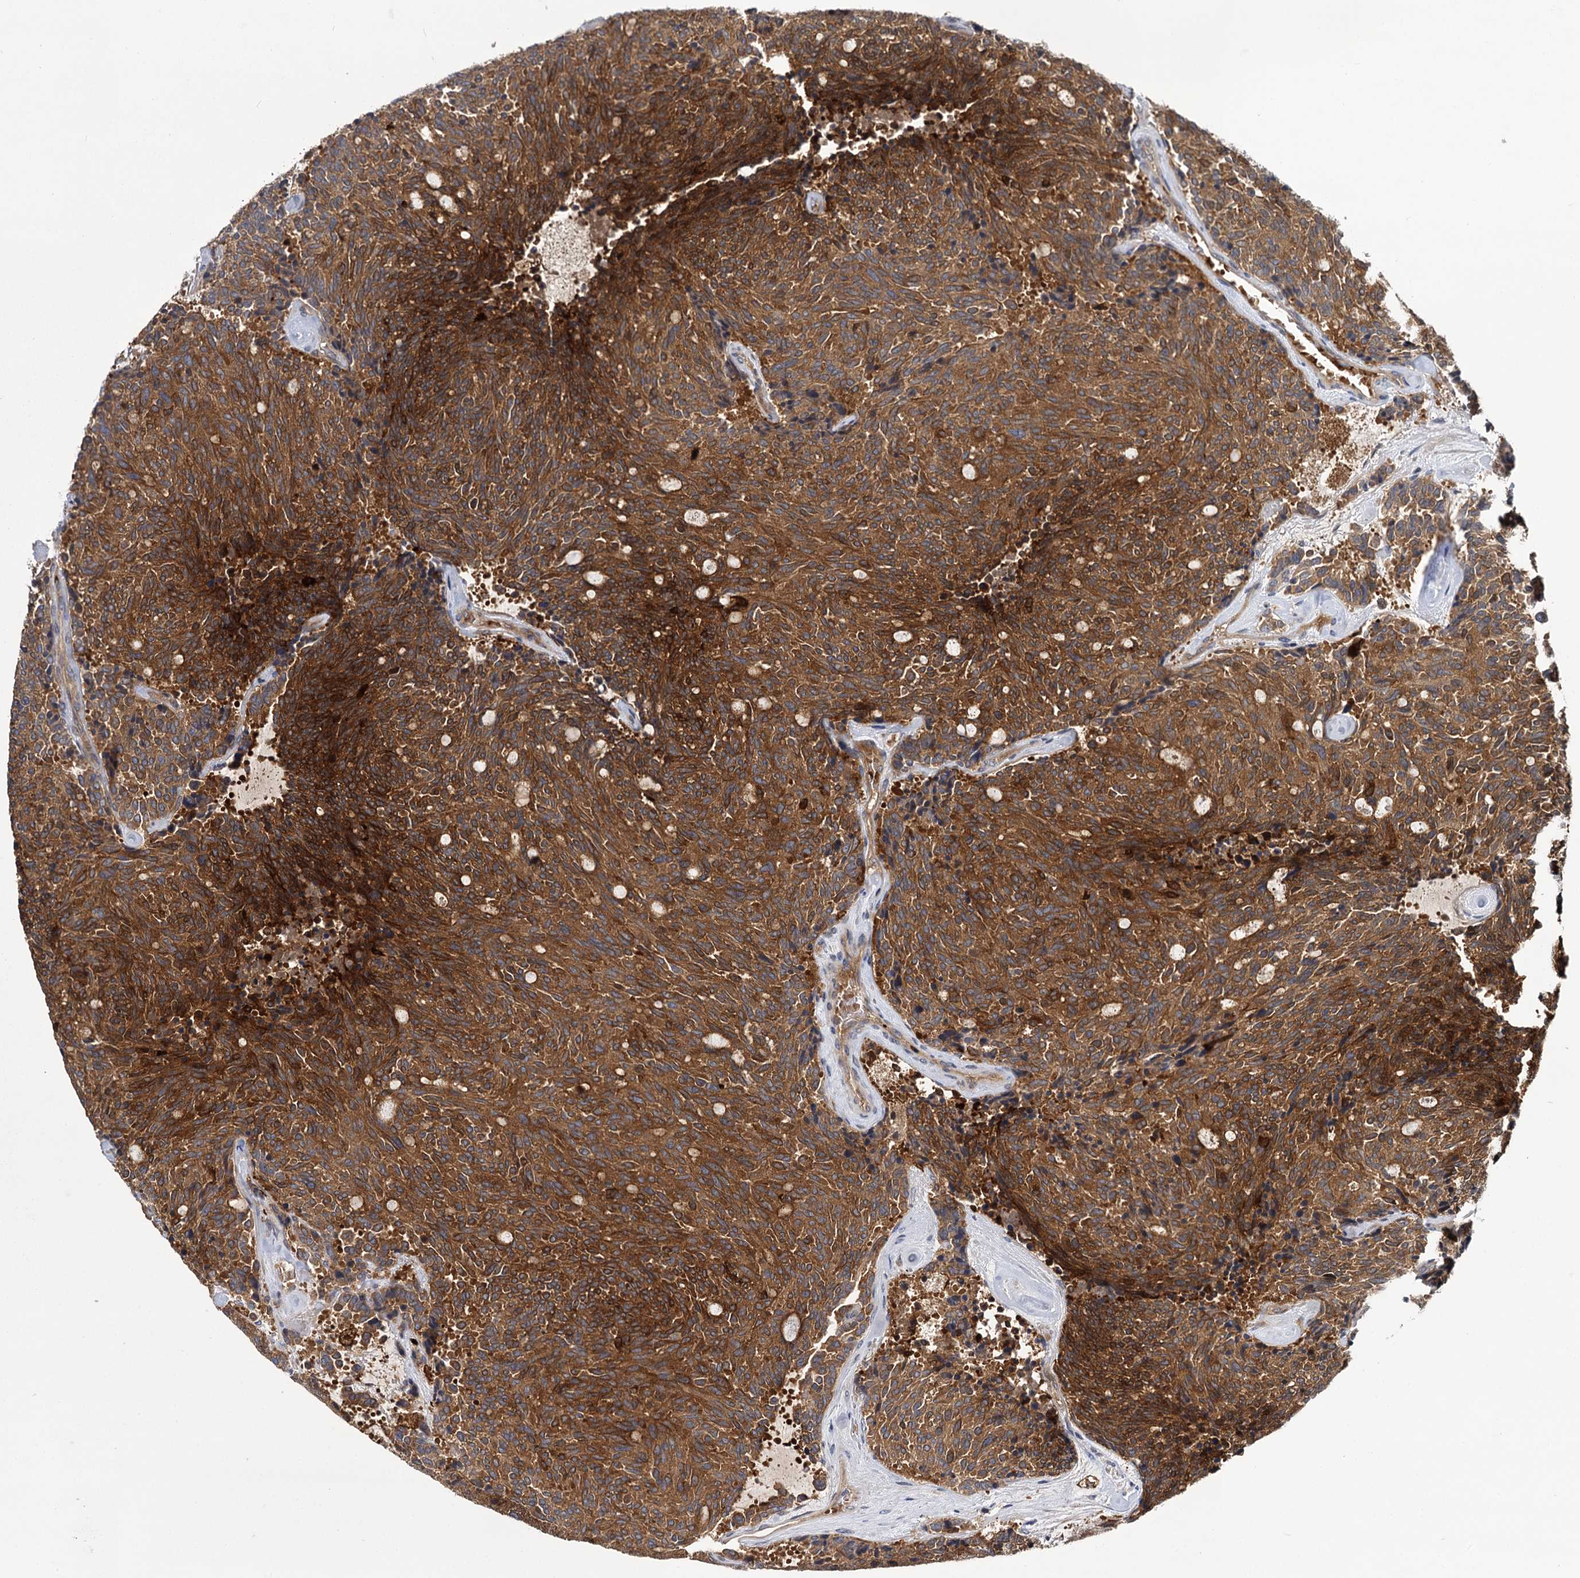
{"staining": {"intensity": "moderate", "quantity": ">75%", "location": "cytoplasmic/membranous"}, "tissue": "carcinoid", "cell_type": "Tumor cells", "image_type": "cancer", "snomed": [{"axis": "morphology", "description": "Carcinoid, malignant, NOS"}, {"axis": "topography", "description": "Pancreas"}], "caption": "Immunohistochemistry staining of carcinoid (malignant), which exhibits medium levels of moderate cytoplasmic/membranous positivity in about >75% of tumor cells indicating moderate cytoplasmic/membranous protein expression. The staining was performed using DAB (brown) for protein detection and nuclei were counterstained in hematoxylin (blue).", "gene": "GCLC", "patient": {"sex": "female", "age": 54}}